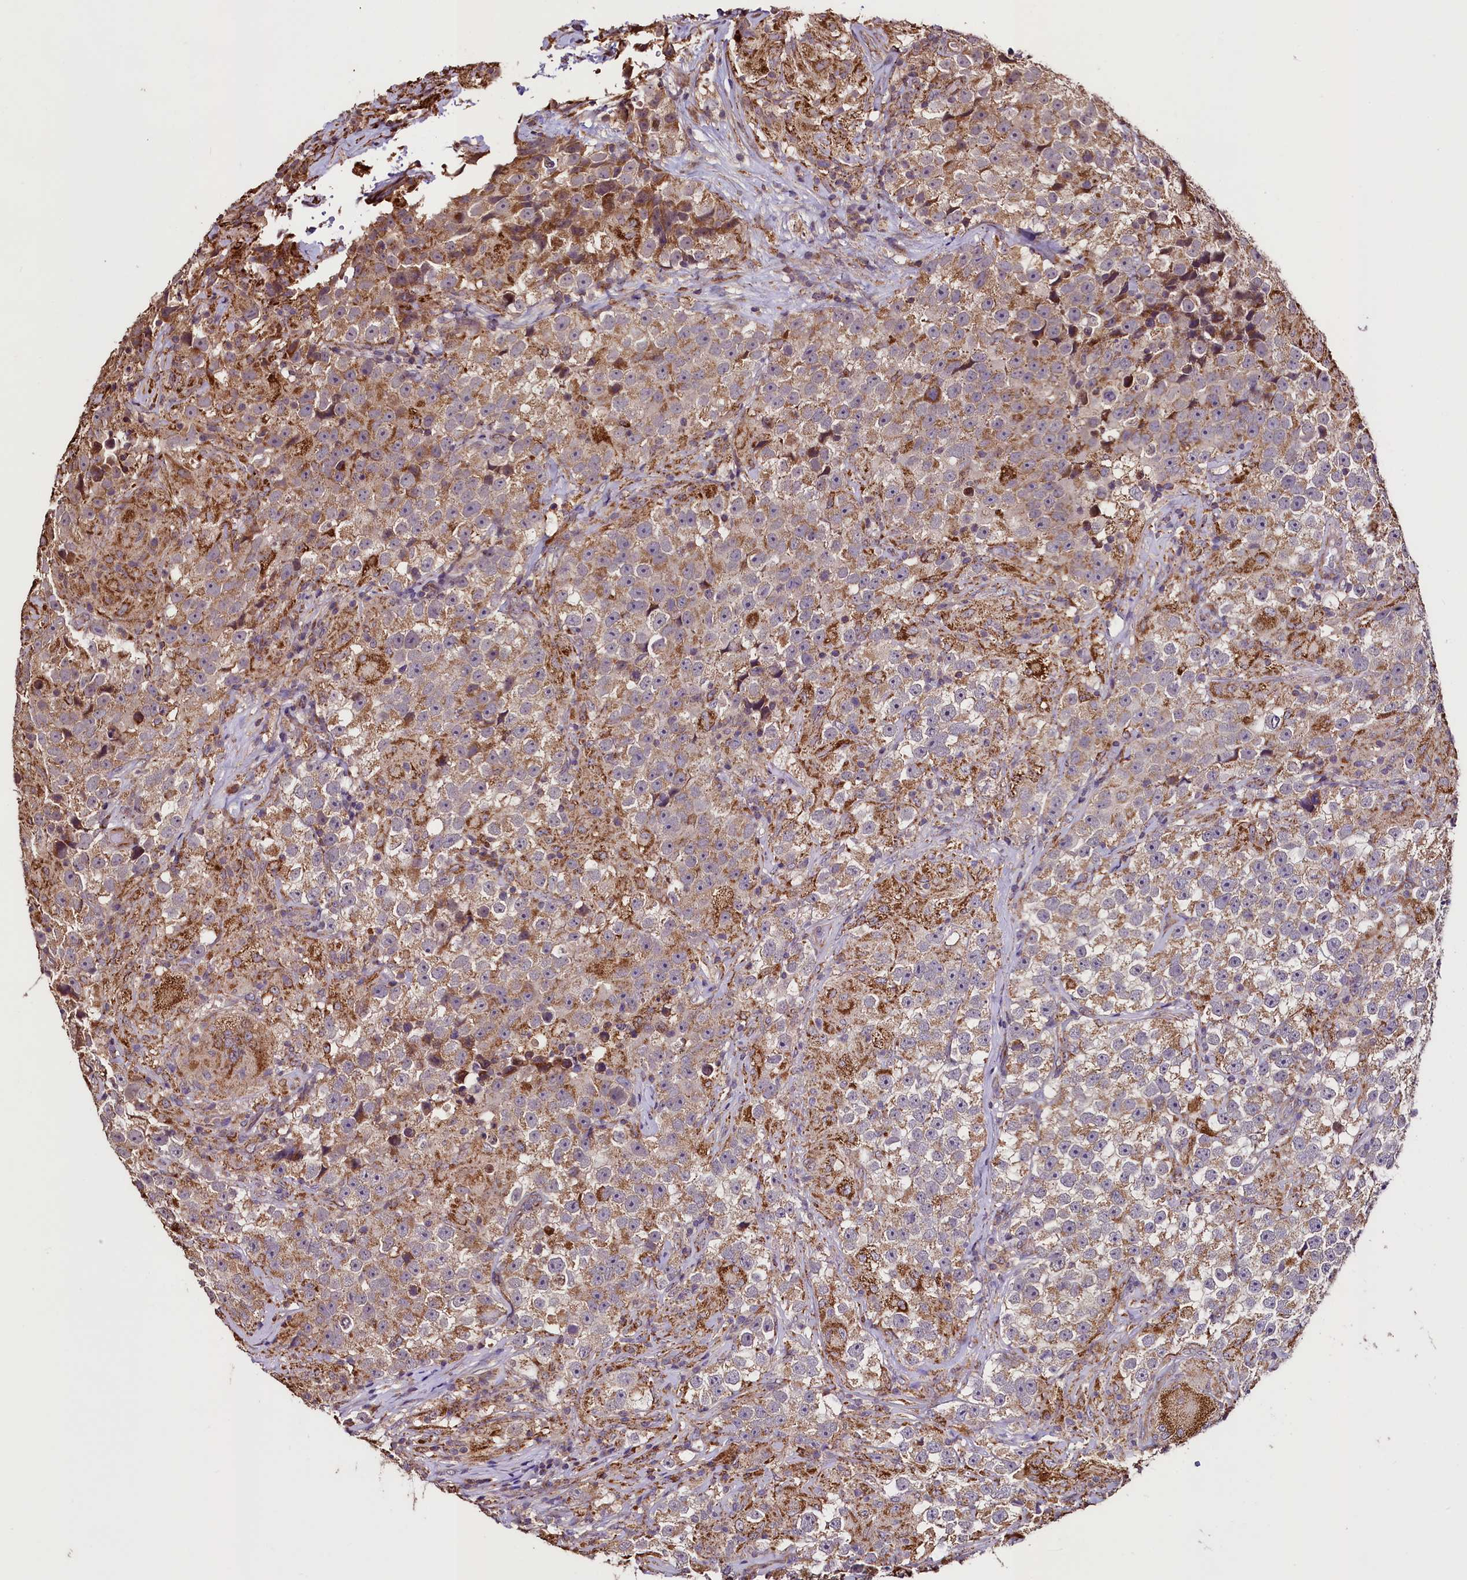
{"staining": {"intensity": "moderate", "quantity": ">75%", "location": "cytoplasmic/membranous"}, "tissue": "testis cancer", "cell_type": "Tumor cells", "image_type": "cancer", "snomed": [{"axis": "morphology", "description": "Seminoma, NOS"}, {"axis": "topography", "description": "Testis"}], "caption": "Immunohistochemical staining of testis cancer exhibits medium levels of moderate cytoplasmic/membranous protein expression in approximately >75% of tumor cells.", "gene": "RBFA", "patient": {"sex": "male", "age": 46}}